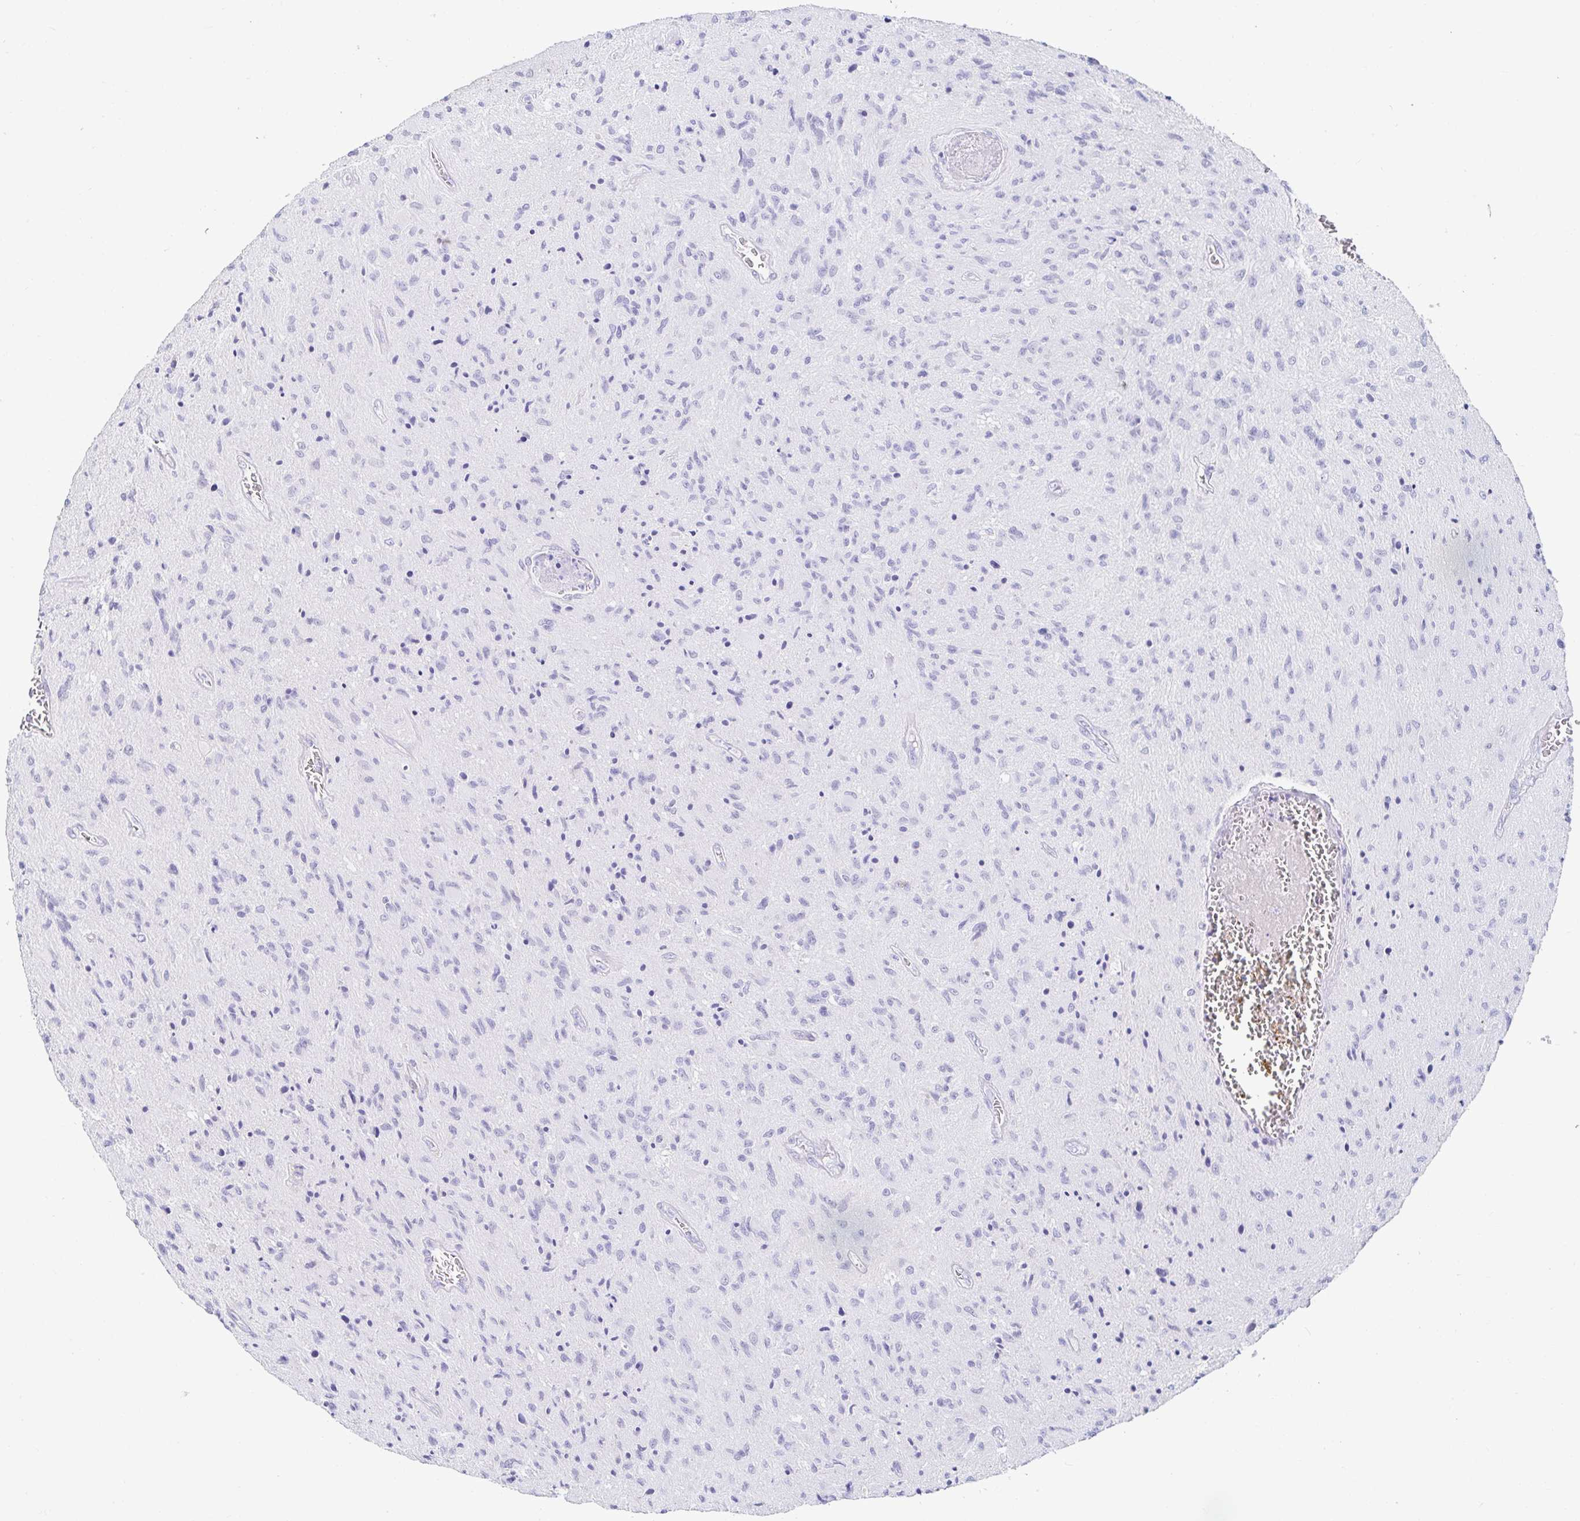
{"staining": {"intensity": "negative", "quantity": "none", "location": "none"}, "tissue": "glioma", "cell_type": "Tumor cells", "image_type": "cancer", "snomed": [{"axis": "morphology", "description": "Glioma, malignant, High grade"}, {"axis": "topography", "description": "Brain"}], "caption": "Immunohistochemistry (IHC) photomicrograph of high-grade glioma (malignant) stained for a protein (brown), which demonstrates no positivity in tumor cells.", "gene": "OR10K1", "patient": {"sex": "male", "age": 54}}